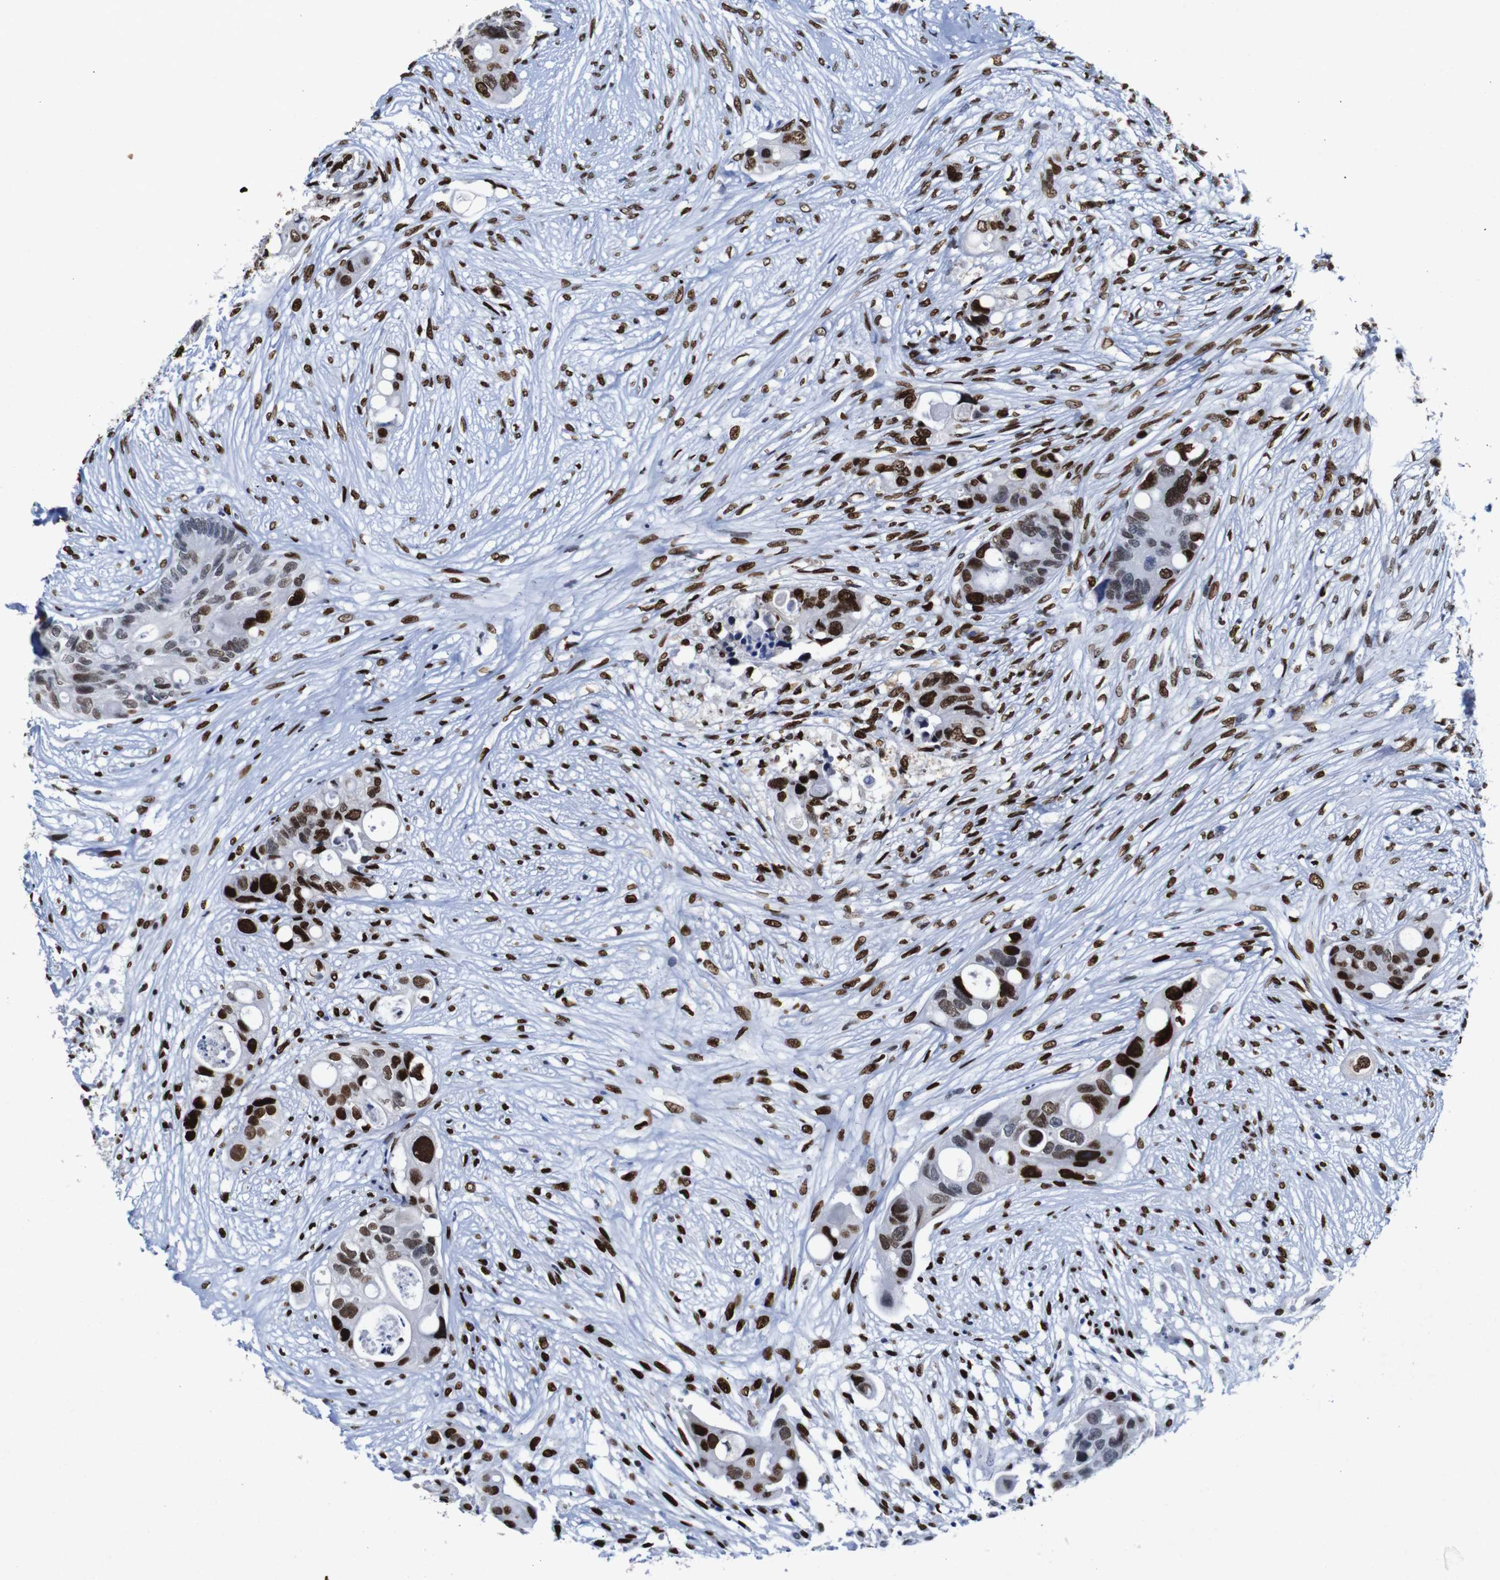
{"staining": {"intensity": "strong", "quantity": ">75%", "location": "nuclear"}, "tissue": "colorectal cancer", "cell_type": "Tumor cells", "image_type": "cancer", "snomed": [{"axis": "morphology", "description": "Adenocarcinoma, NOS"}, {"axis": "topography", "description": "Colon"}], "caption": "Immunohistochemistry photomicrograph of colorectal cancer (adenocarcinoma) stained for a protein (brown), which reveals high levels of strong nuclear staining in approximately >75% of tumor cells.", "gene": "FOSL2", "patient": {"sex": "female", "age": 57}}